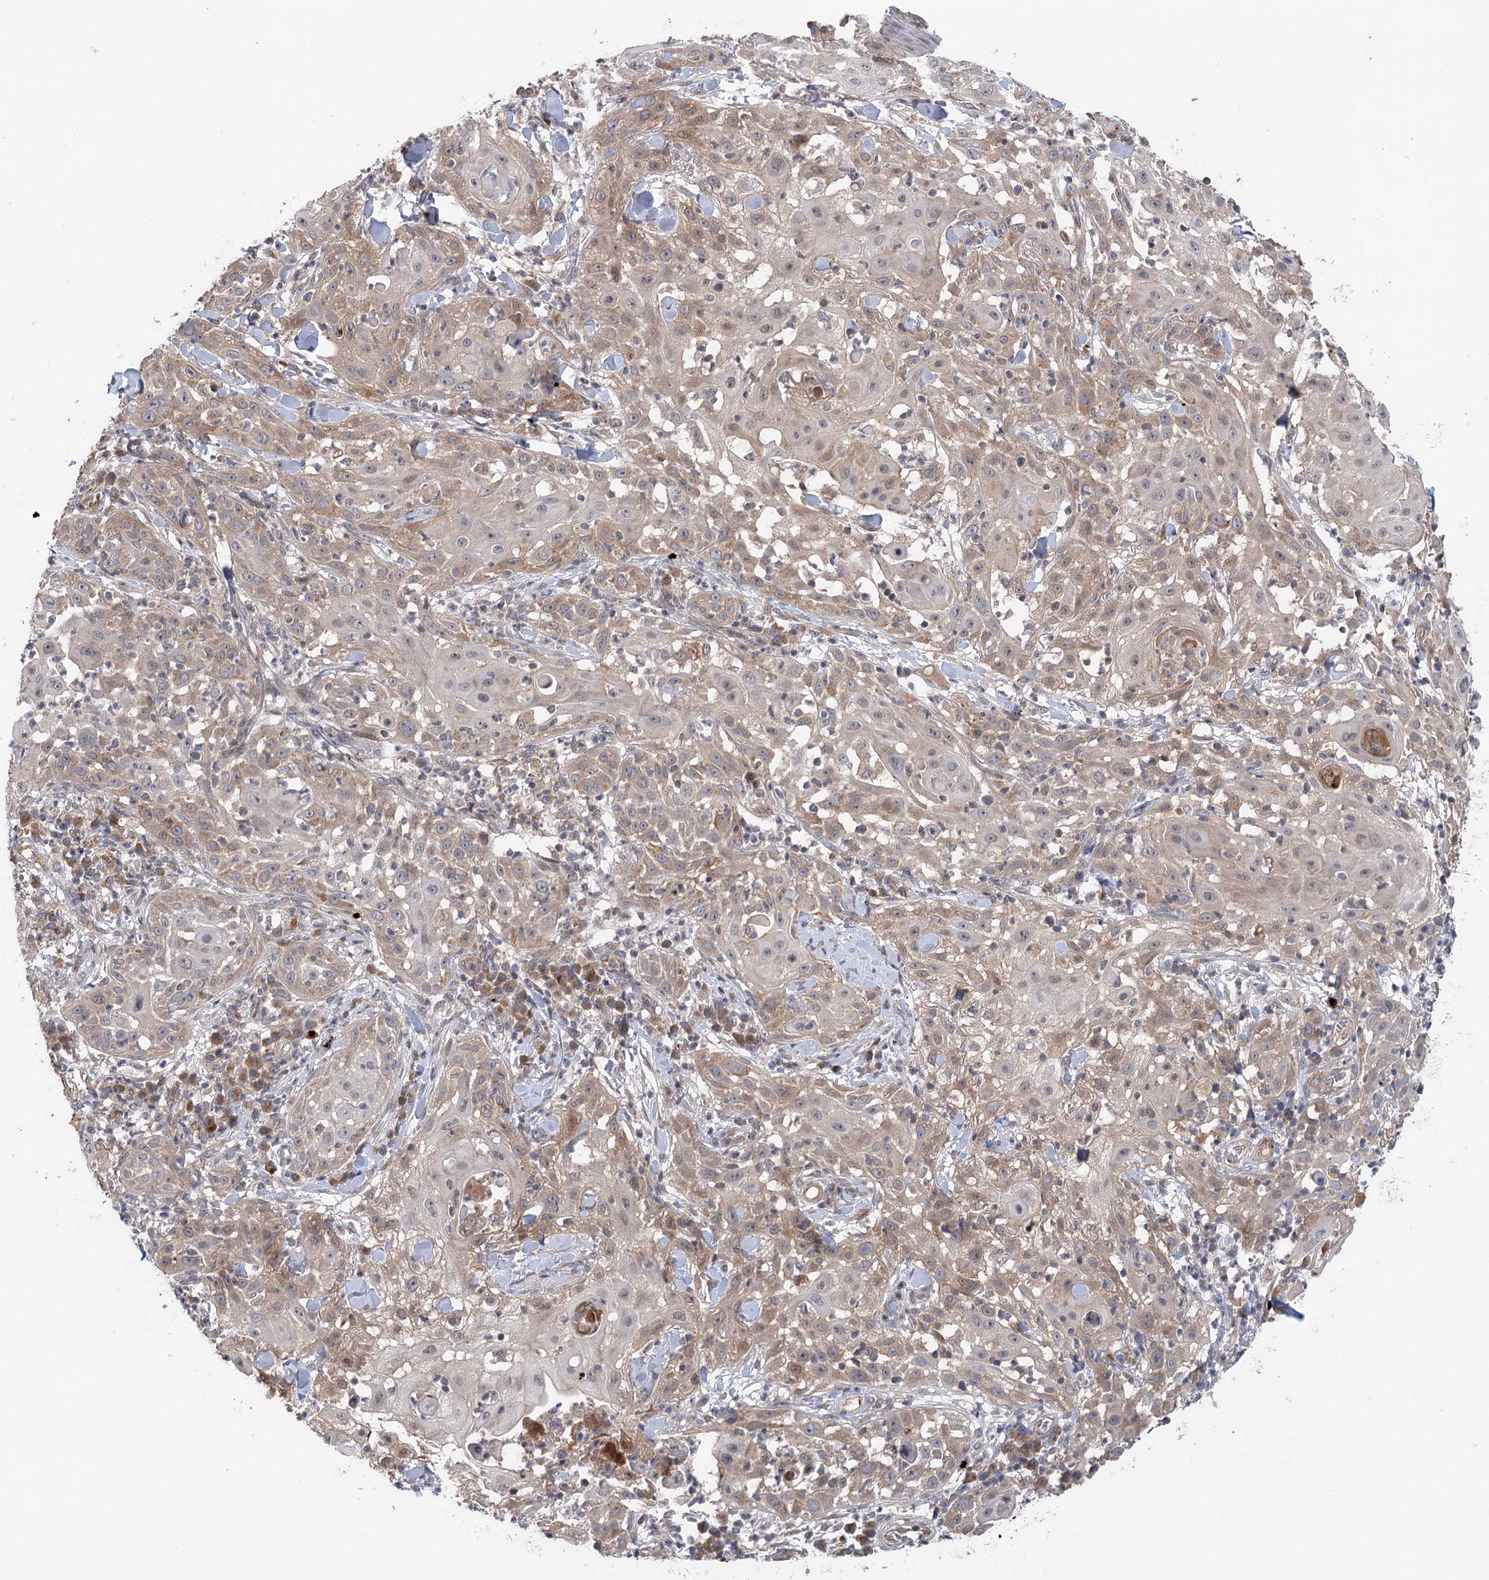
{"staining": {"intensity": "weak", "quantity": ">75%", "location": "cytoplasmic/membranous"}, "tissue": "skin cancer", "cell_type": "Tumor cells", "image_type": "cancer", "snomed": [{"axis": "morphology", "description": "Squamous cell carcinoma, NOS"}, {"axis": "topography", "description": "Skin"}], "caption": "An immunohistochemistry (IHC) micrograph of neoplastic tissue is shown. Protein staining in brown labels weak cytoplasmic/membranous positivity in skin cancer within tumor cells. (IHC, brightfield microscopy, high magnification).", "gene": "METTL24", "patient": {"sex": "female", "age": 44}}